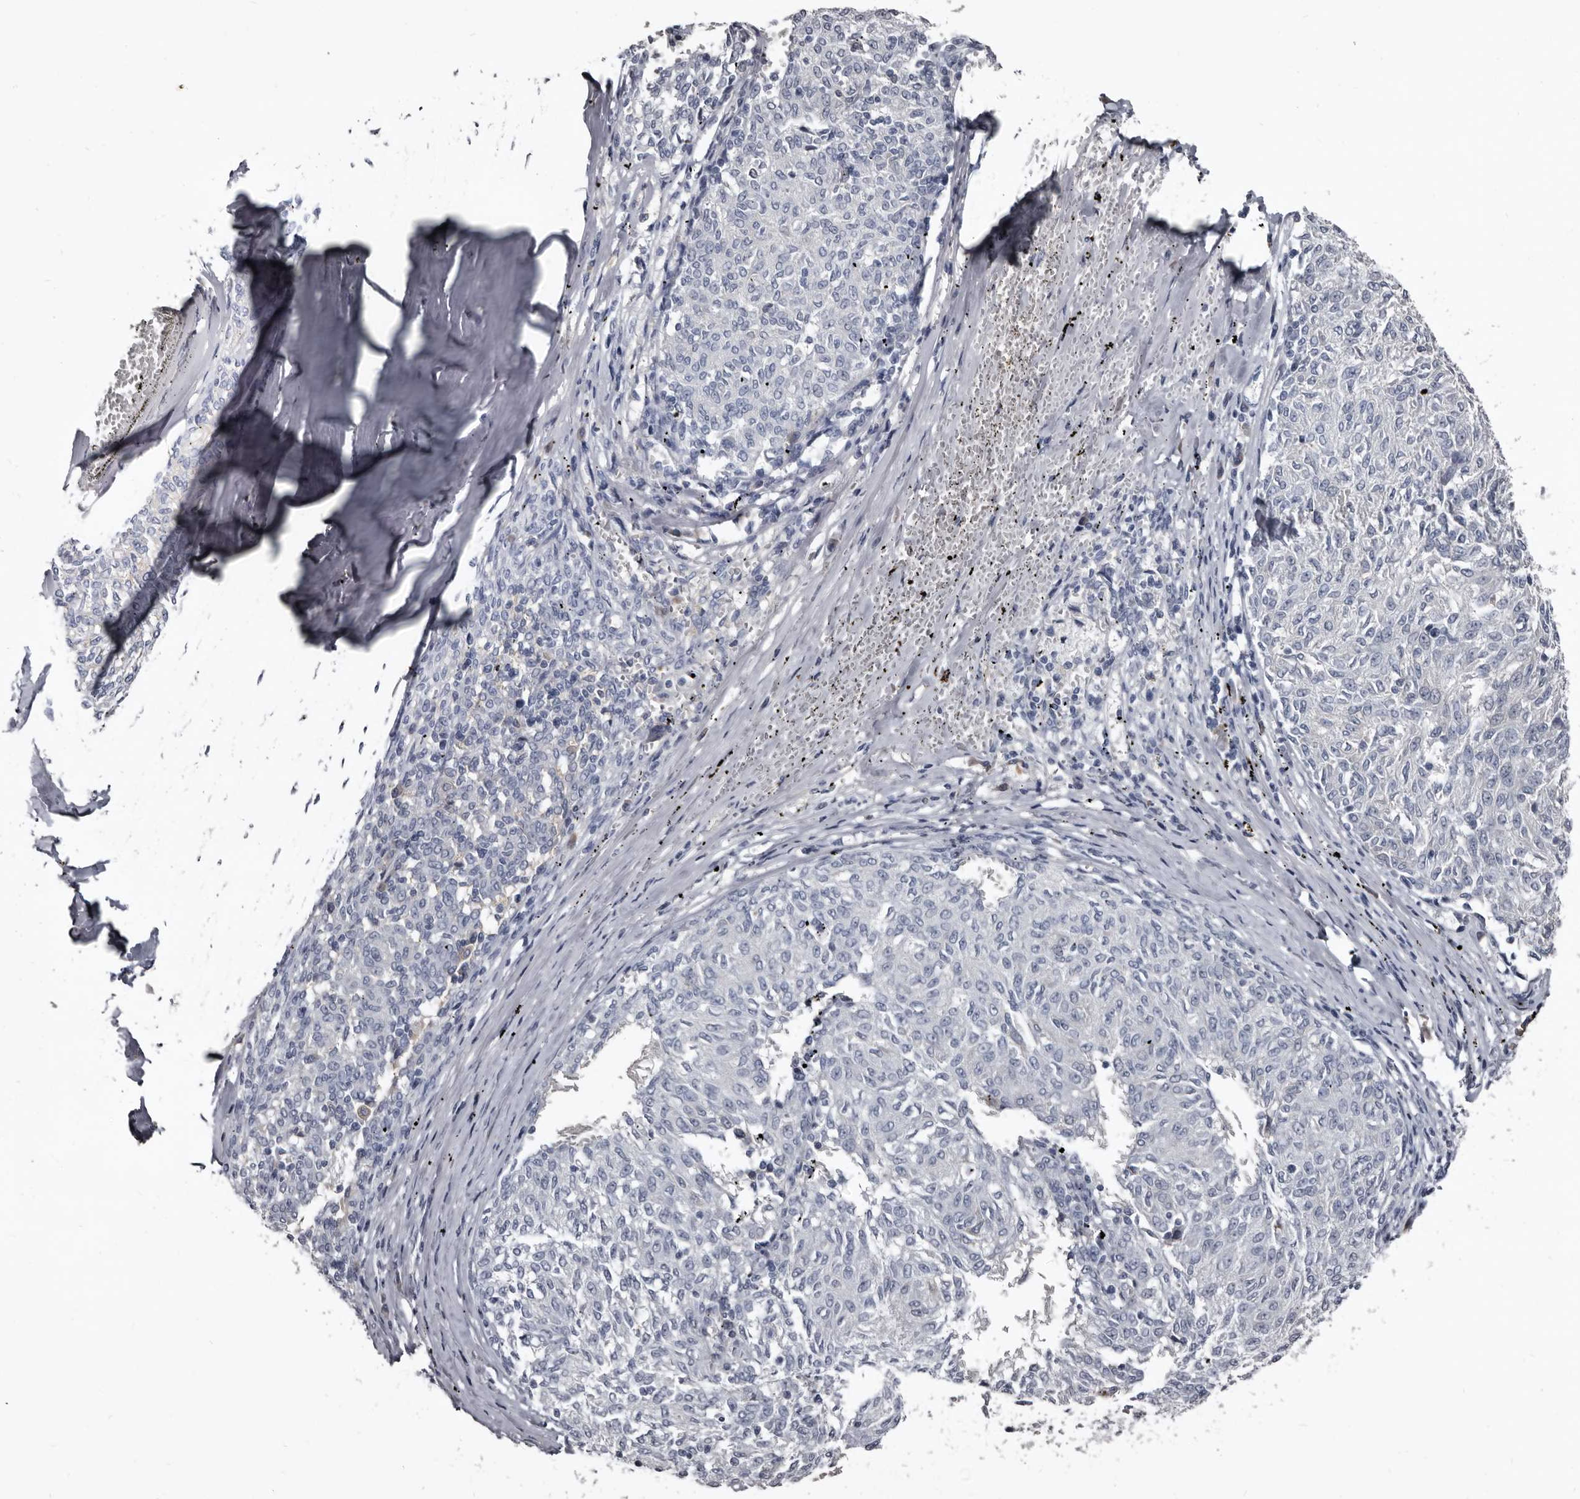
{"staining": {"intensity": "weak", "quantity": "<25%", "location": "cytoplasmic/membranous"}, "tissue": "melanoma", "cell_type": "Tumor cells", "image_type": "cancer", "snomed": [{"axis": "morphology", "description": "Malignant melanoma, NOS"}, {"axis": "topography", "description": "Skin"}], "caption": "Tumor cells show no significant protein expression in malignant melanoma. Nuclei are stained in blue.", "gene": "GREB1", "patient": {"sex": "female", "age": 72}}